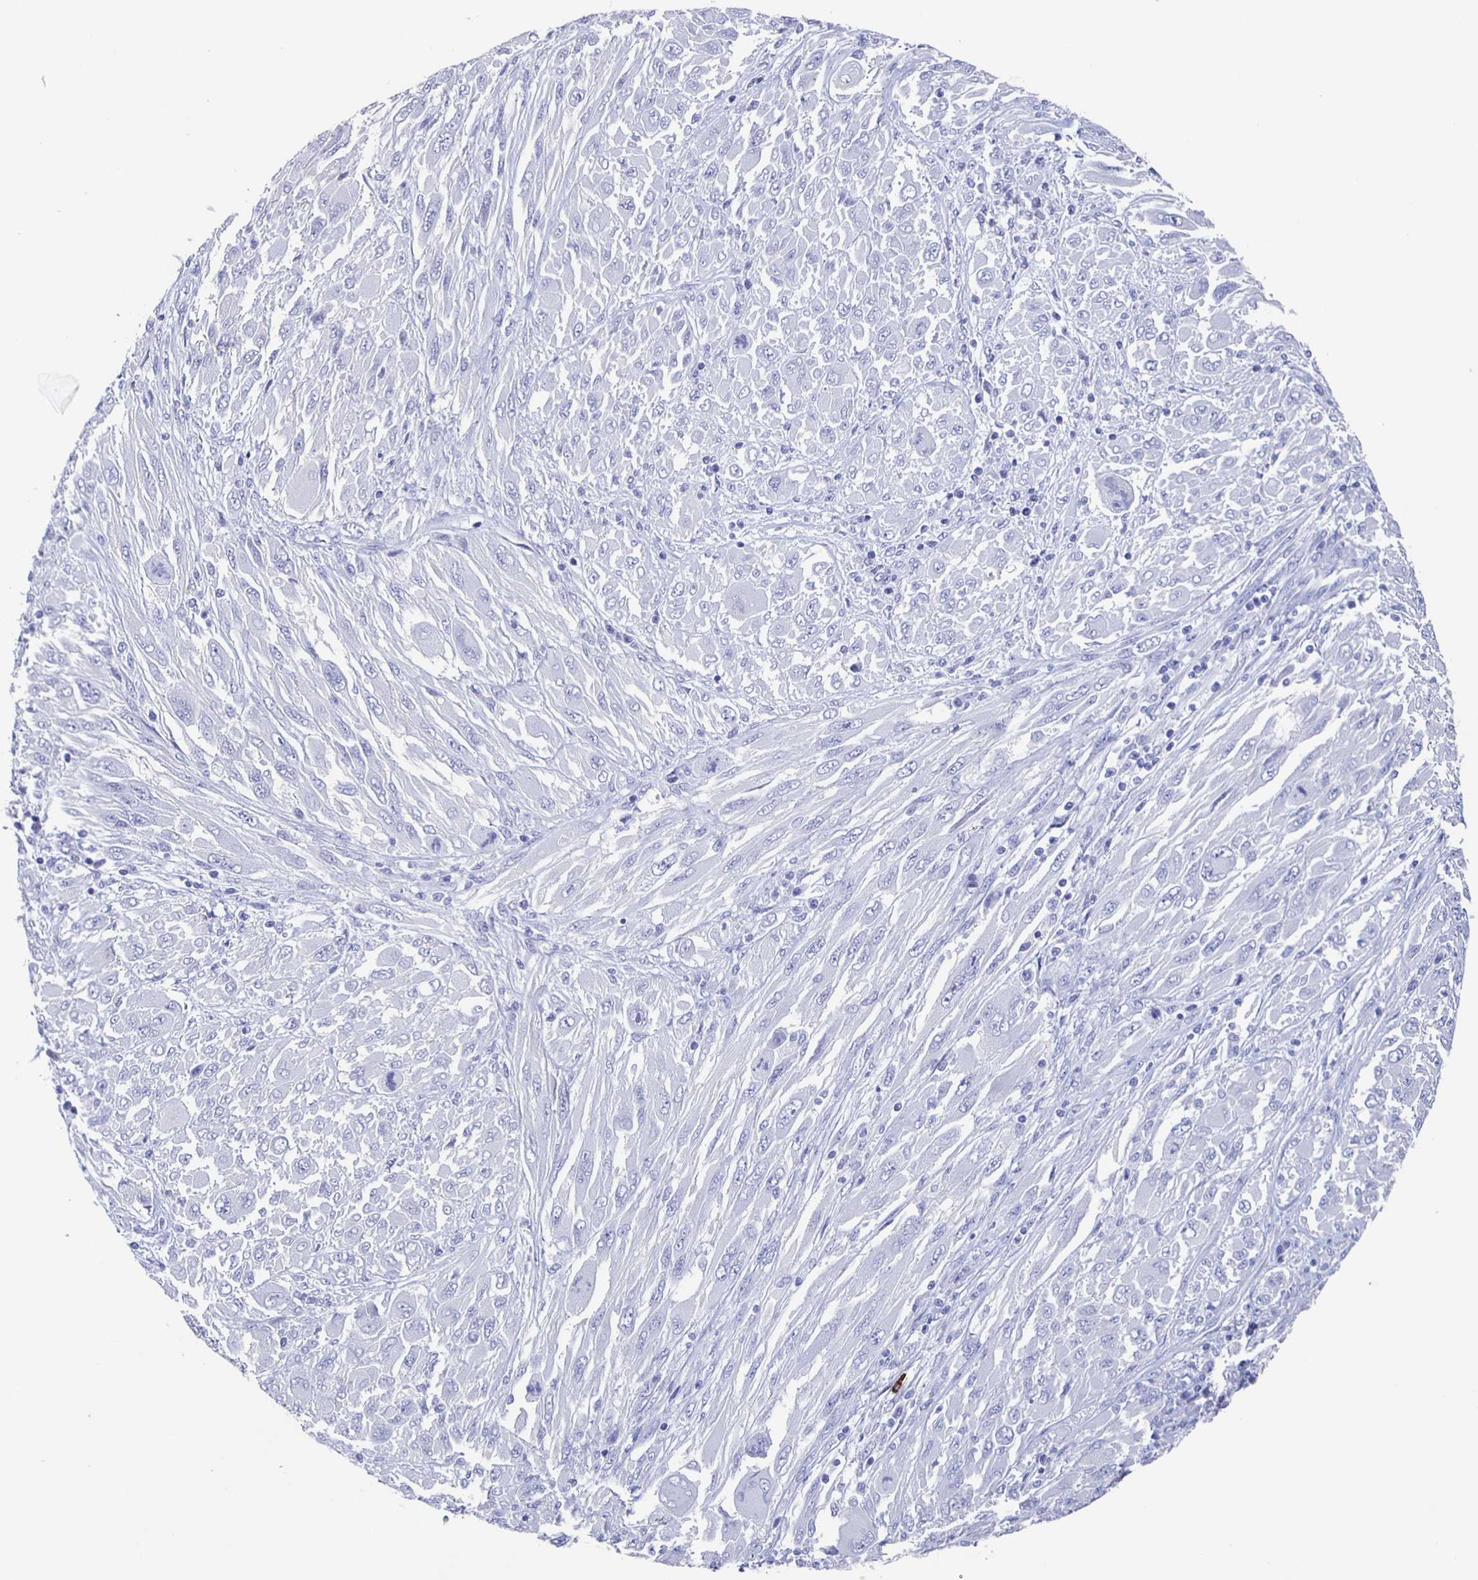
{"staining": {"intensity": "negative", "quantity": "none", "location": "none"}, "tissue": "melanoma", "cell_type": "Tumor cells", "image_type": "cancer", "snomed": [{"axis": "morphology", "description": "Malignant melanoma, NOS"}, {"axis": "topography", "description": "Skin"}], "caption": "Histopathology image shows no protein positivity in tumor cells of melanoma tissue.", "gene": "SLC34A2", "patient": {"sex": "female", "age": 91}}